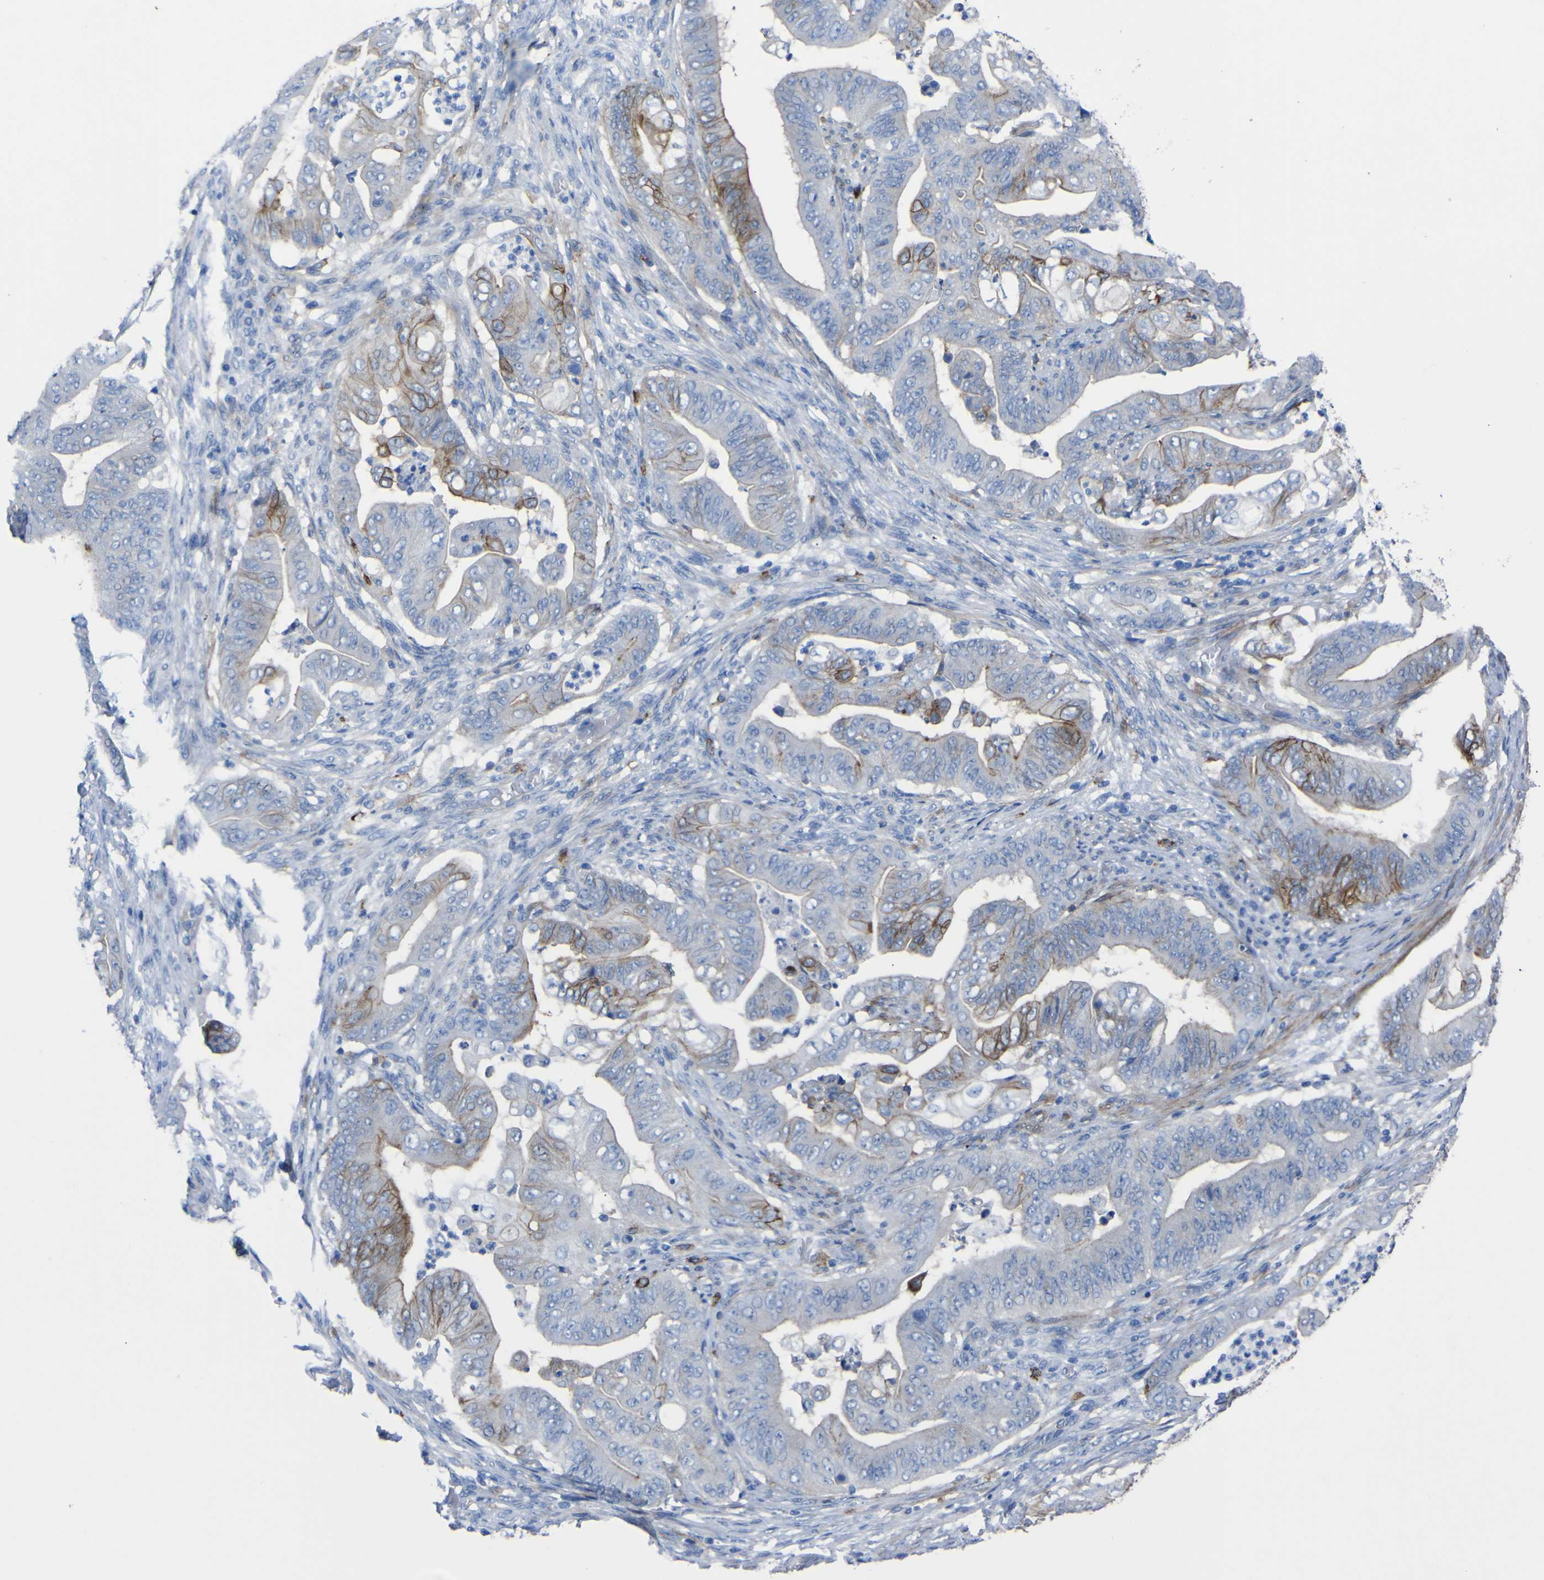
{"staining": {"intensity": "moderate", "quantity": "25%-75%", "location": "cytoplasmic/membranous"}, "tissue": "stomach cancer", "cell_type": "Tumor cells", "image_type": "cancer", "snomed": [{"axis": "morphology", "description": "Adenocarcinoma, NOS"}, {"axis": "topography", "description": "Stomach"}], "caption": "IHC (DAB (3,3'-diaminobenzidine)) staining of stomach cancer (adenocarcinoma) demonstrates moderate cytoplasmic/membranous protein staining in approximately 25%-75% of tumor cells.", "gene": "AGO4", "patient": {"sex": "female", "age": 73}}